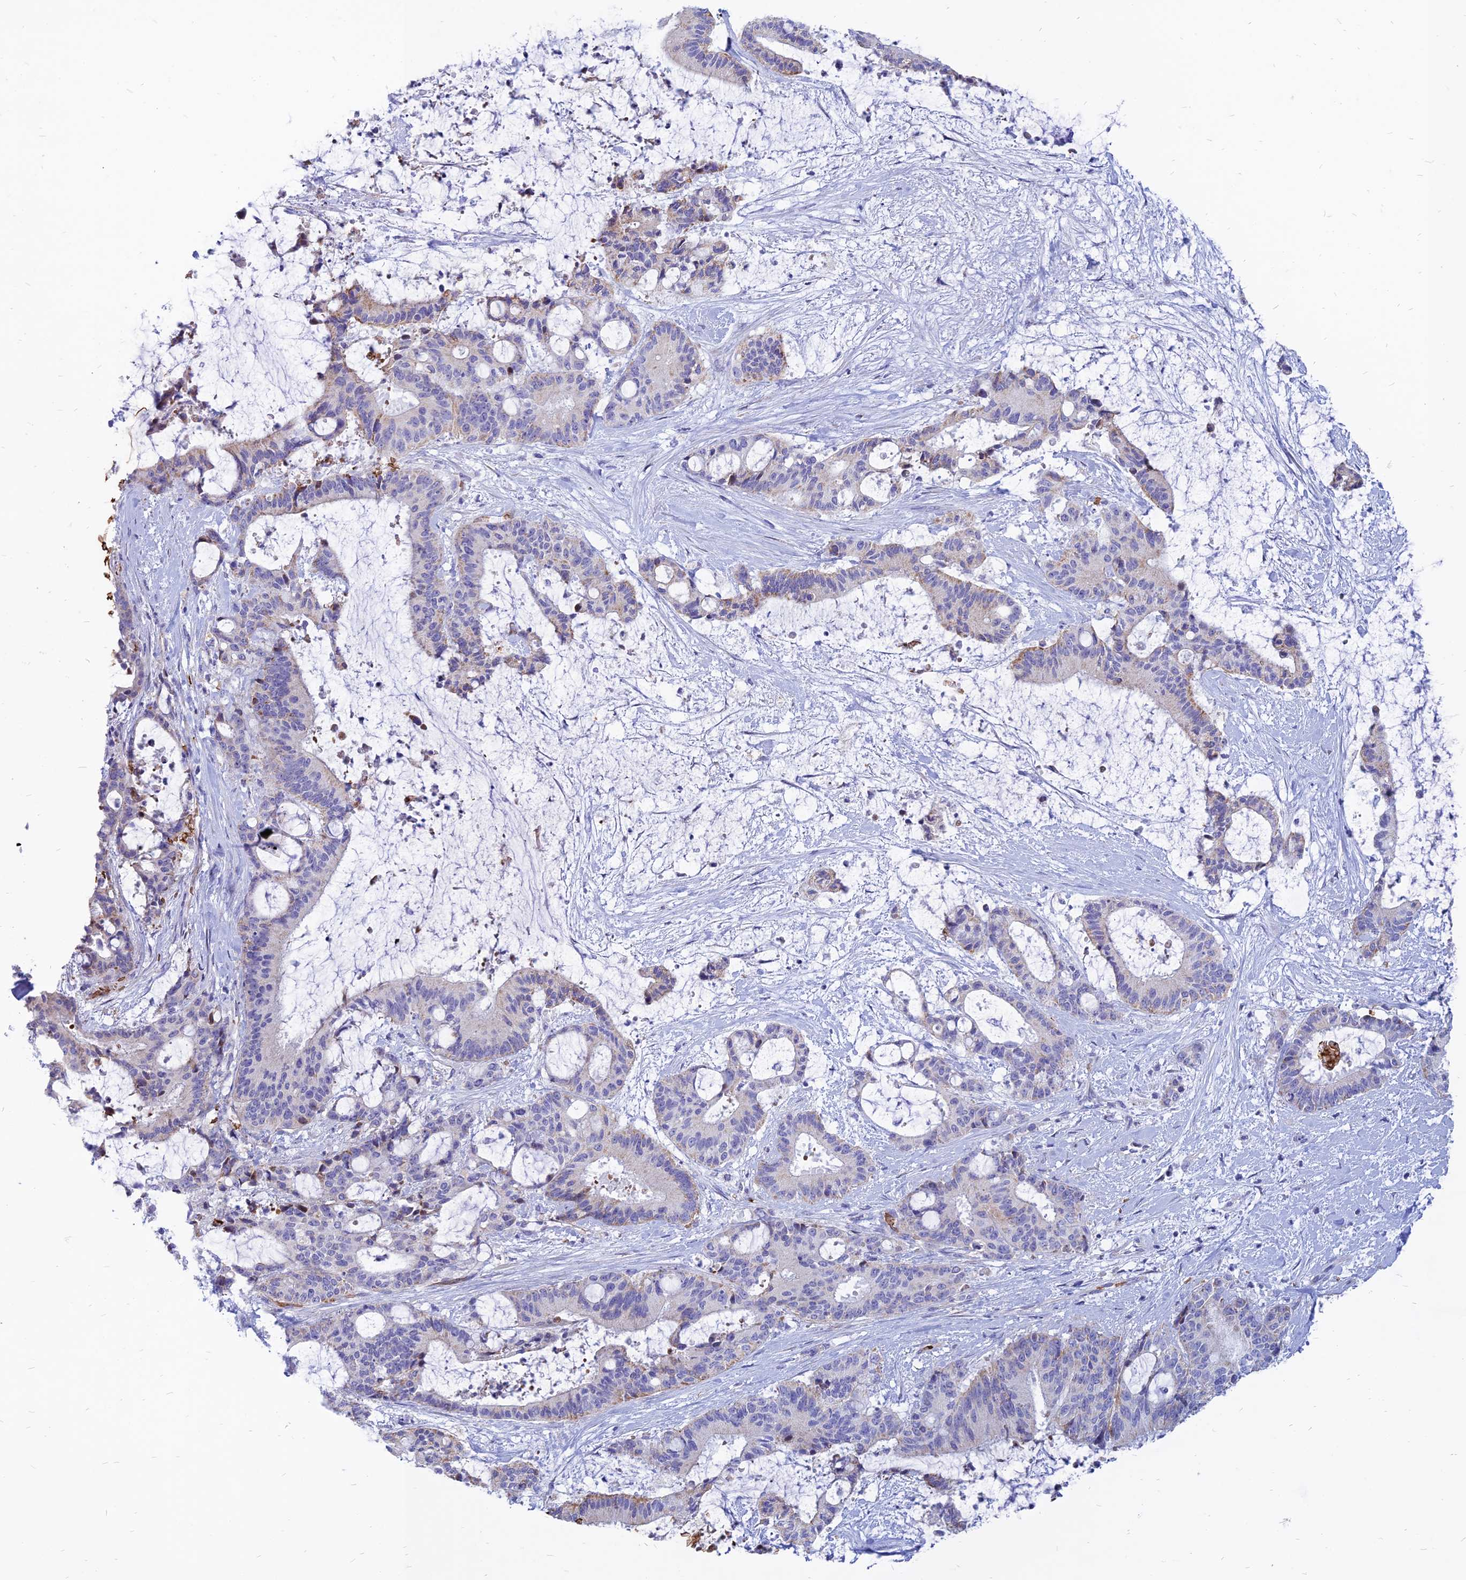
{"staining": {"intensity": "negative", "quantity": "none", "location": "none"}, "tissue": "liver cancer", "cell_type": "Tumor cells", "image_type": "cancer", "snomed": [{"axis": "morphology", "description": "Normal tissue, NOS"}, {"axis": "morphology", "description": "Cholangiocarcinoma"}, {"axis": "topography", "description": "Liver"}, {"axis": "topography", "description": "Peripheral nerve tissue"}], "caption": "Histopathology image shows no significant protein expression in tumor cells of liver cholangiocarcinoma. (Brightfield microscopy of DAB (3,3'-diaminobenzidine) immunohistochemistry at high magnification).", "gene": "HHAT", "patient": {"sex": "female", "age": 73}}